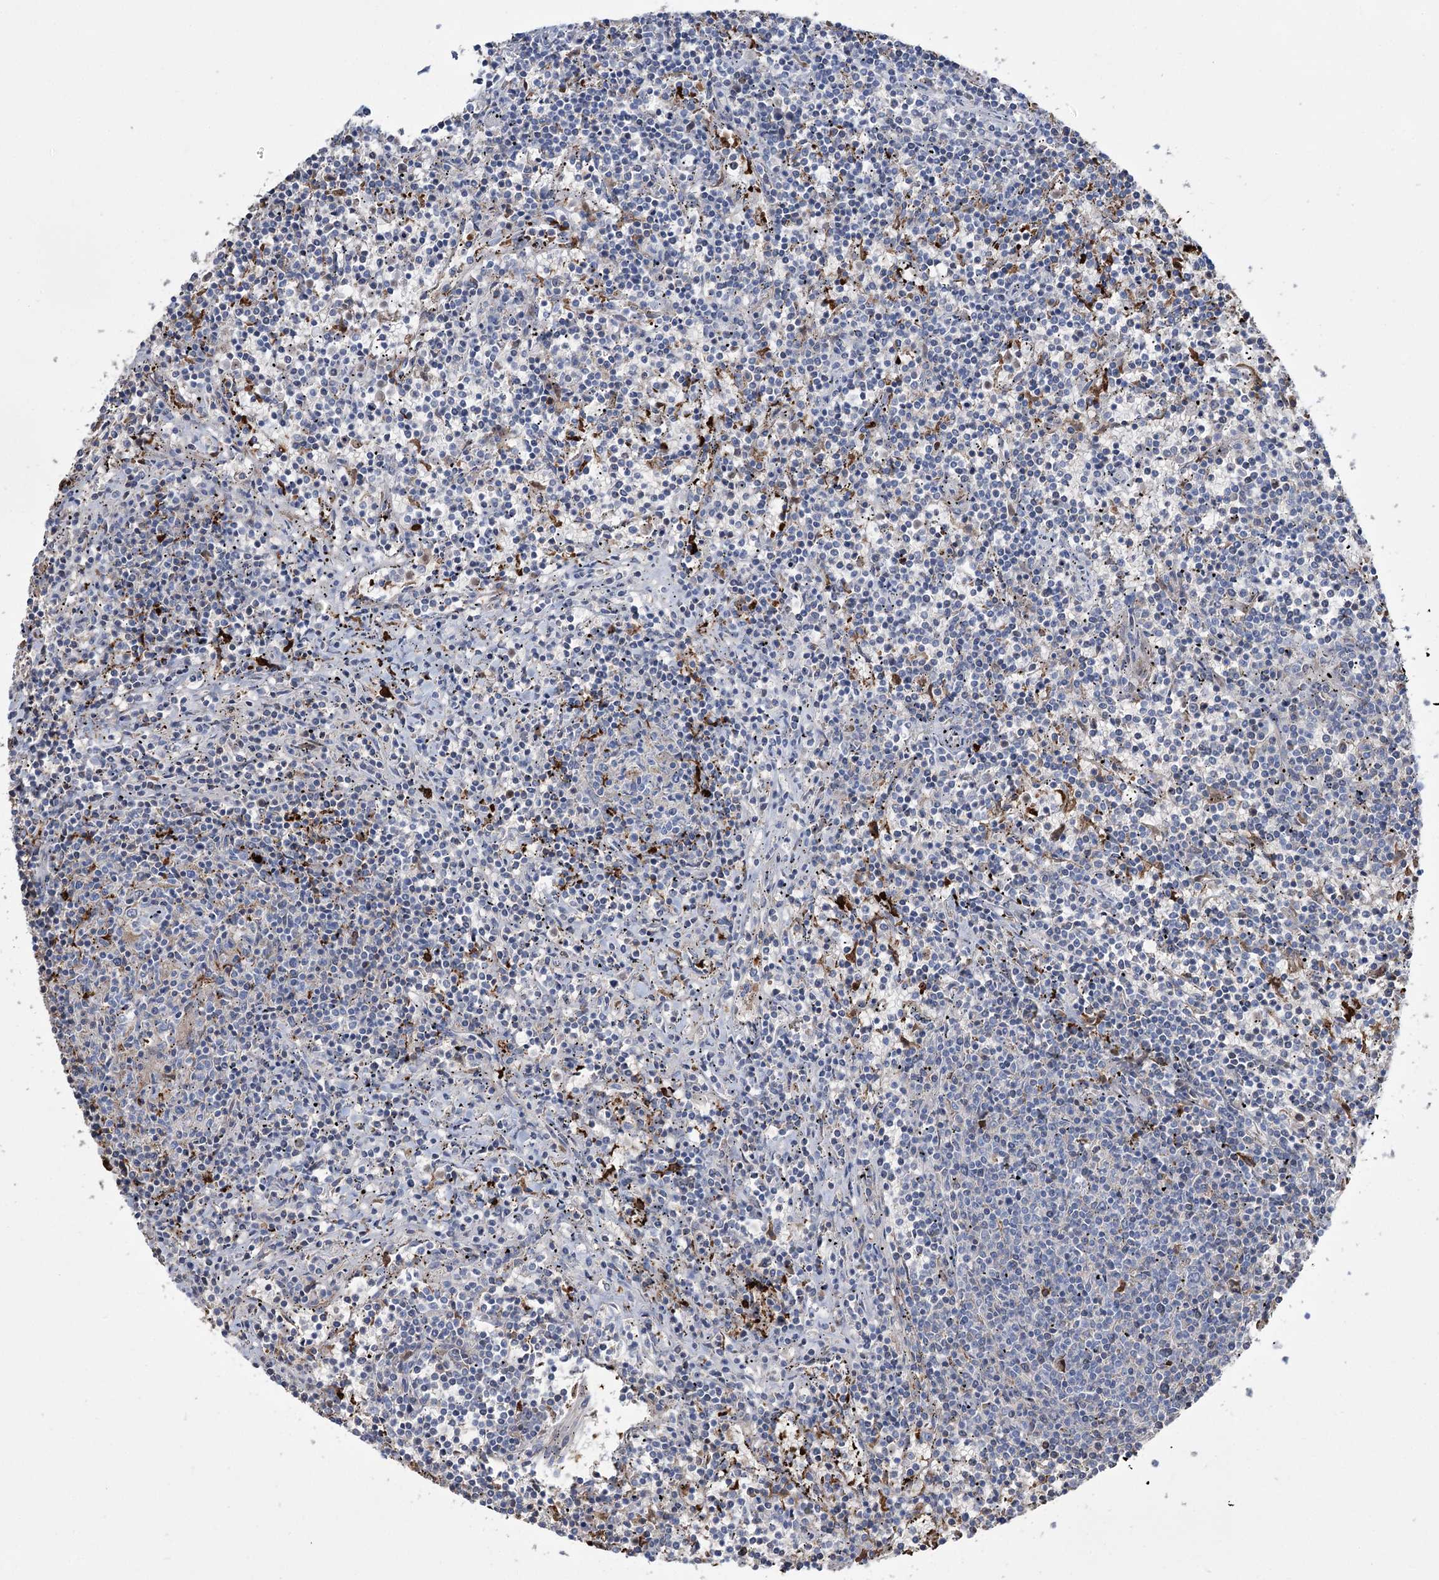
{"staining": {"intensity": "negative", "quantity": "none", "location": "none"}, "tissue": "lymphoma", "cell_type": "Tumor cells", "image_type": "cancer", "snomed": [{"axis": "morphology", "description": "Malignant lymphoma, non-Hodgkin's type, Low grade"}, {"axis": "topography", "description": "Spleen"}], "caption": "This photomicrograph is of malignant lymphoma, non-Hodgkin's type (low-grade) stained with immunohistochemistry to label a protein in brown with the nuclei are counter-stained blue. There is no positivity in tumor cells.", "gene": "ZNF622", "patient": {"sex": "female", "age": 50}}